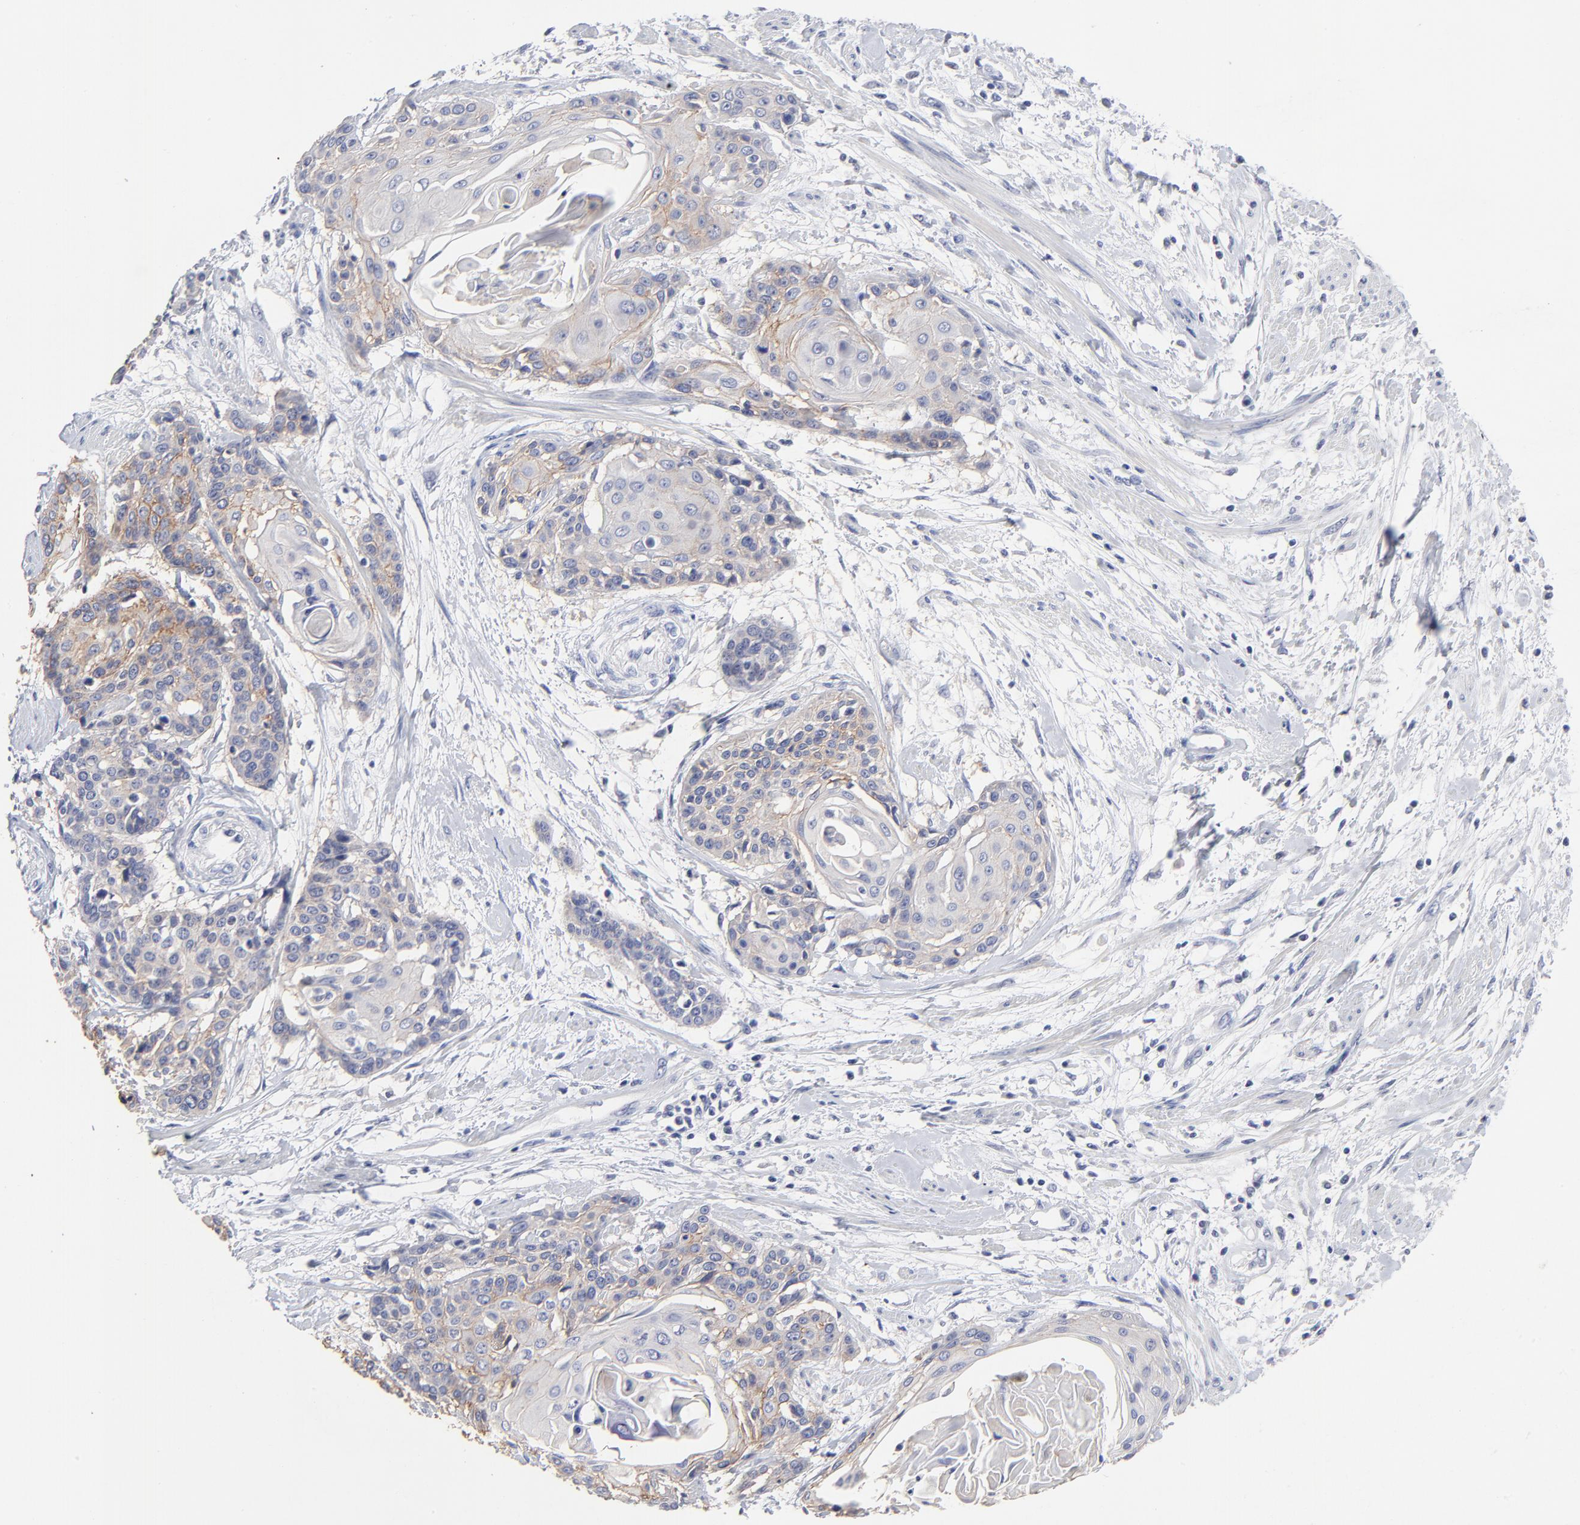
{"staining": {"intensity": "weak", "quantity": "<25%", "location": "cytoplasmic/membranous"}, "tissue": "cervical cancer", "cell_type": "Tumor cells", "image_type": "cancer", "snomed": [{"axis": "morphology", "description": "Squamous cell carcinoma, NOS"}, {"axis": "topography", "description": "Cervix"}], "caption": "Tumor cells show no significant expression in cervical cancer (squamous cell carcinoma). (Brightfield microscopy of DAB immunohistochemistry (IHC) at high magnification).", "gene": "CXADR", "patient": {"sex": "female", "age": 57}}